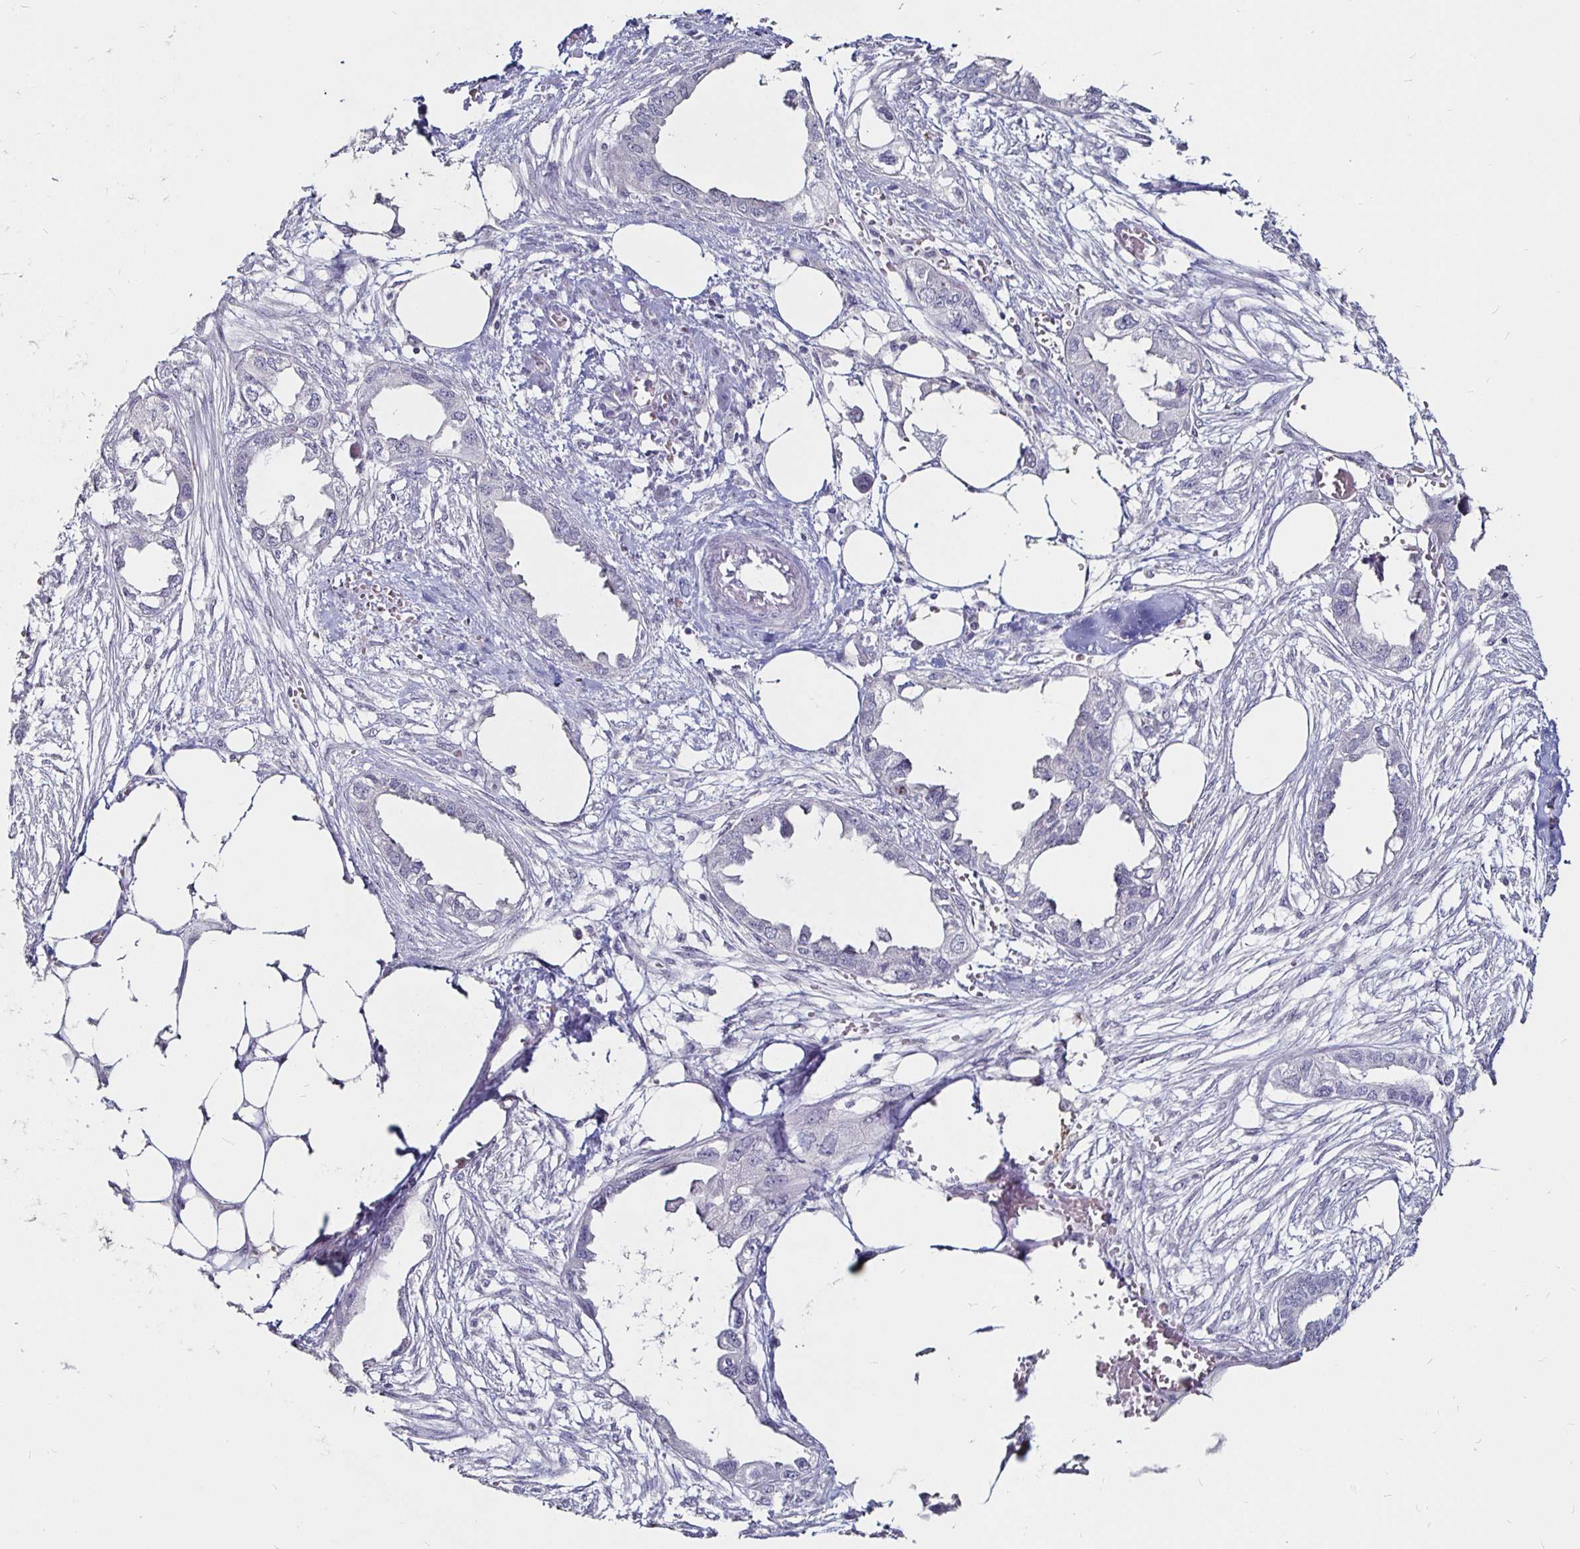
{"staining": {"intensity": "negative", "quantity": "none", "location": "none"}, "tissue": "endometrial cancer", "cell_type": "Tumor cells", "image_type": "cancer", "snomed": [{"axis": "morphology", "description": "Adenocarcinoma, NOS"}, {"axis": "morphology", "description": "Adenocarcinoma, metastatic, NOS"}, {"axis": "topography", "description": "Adipose tissue"}, {"axis": "topography", "description": "Endometrium"}], "caption": "Tumor cells show no significant expression in endometrial adenocarcinoma.", "gene": "FAIM2", "patient": {"sex": "female", "age": 67}}